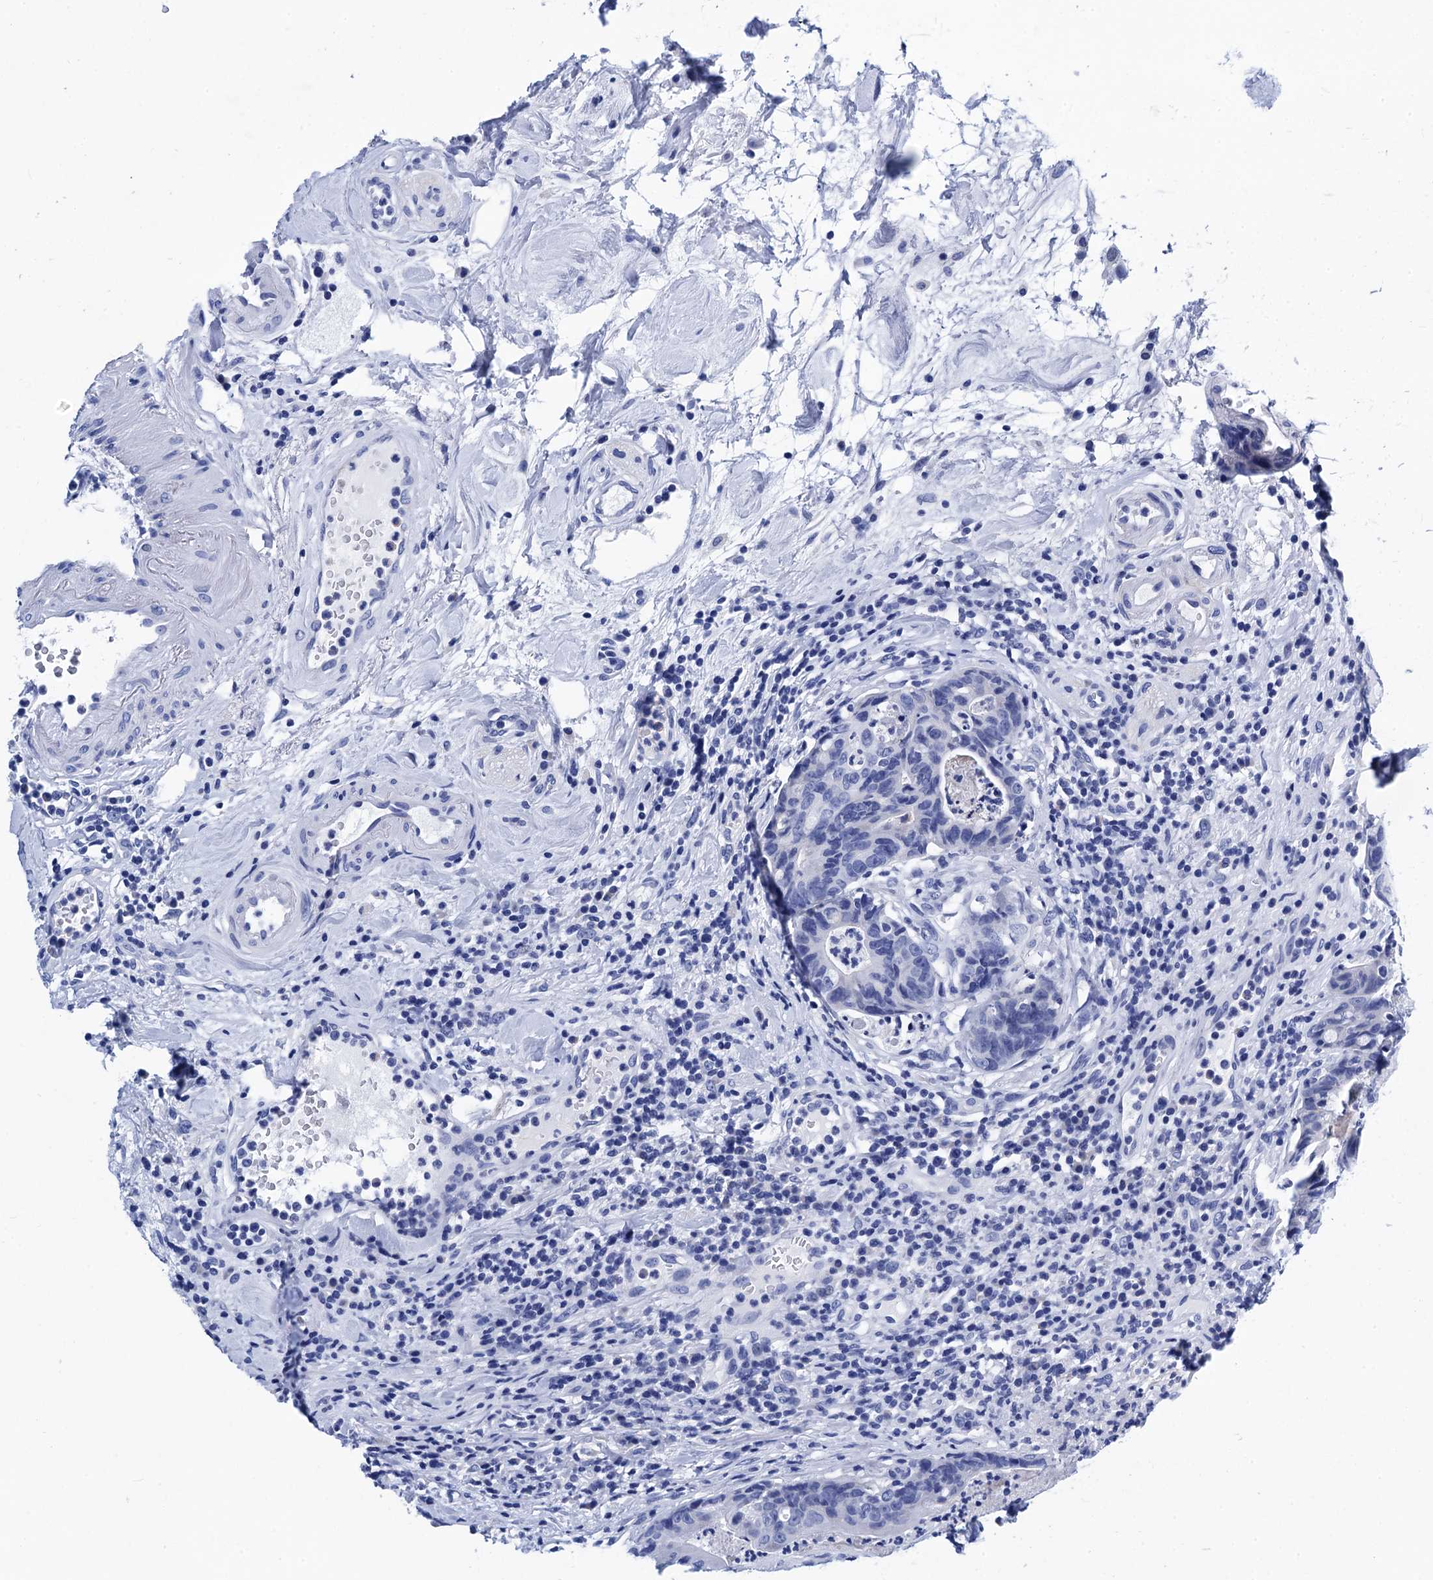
{"staining": {"intensity": "negative", "quantity": "none", "location": "none"}, "tissue": "colorectal cancer", "cell_type": "Tumor cells", "image_type": "cancer", "snomed": [{"axis": "morphology", "description": "Adenocarcinoma, NOS"}, {"axis": "topography", "description": "Colon"}], "caption": "This is a micrograph of immunohistochemistry (IHC) staining of colorectal cancer (adenocarcinoma), which shows no expression in tumor cells.", "gene": "MYBPC3", "patient": {"sex": "female", "age": 82}}